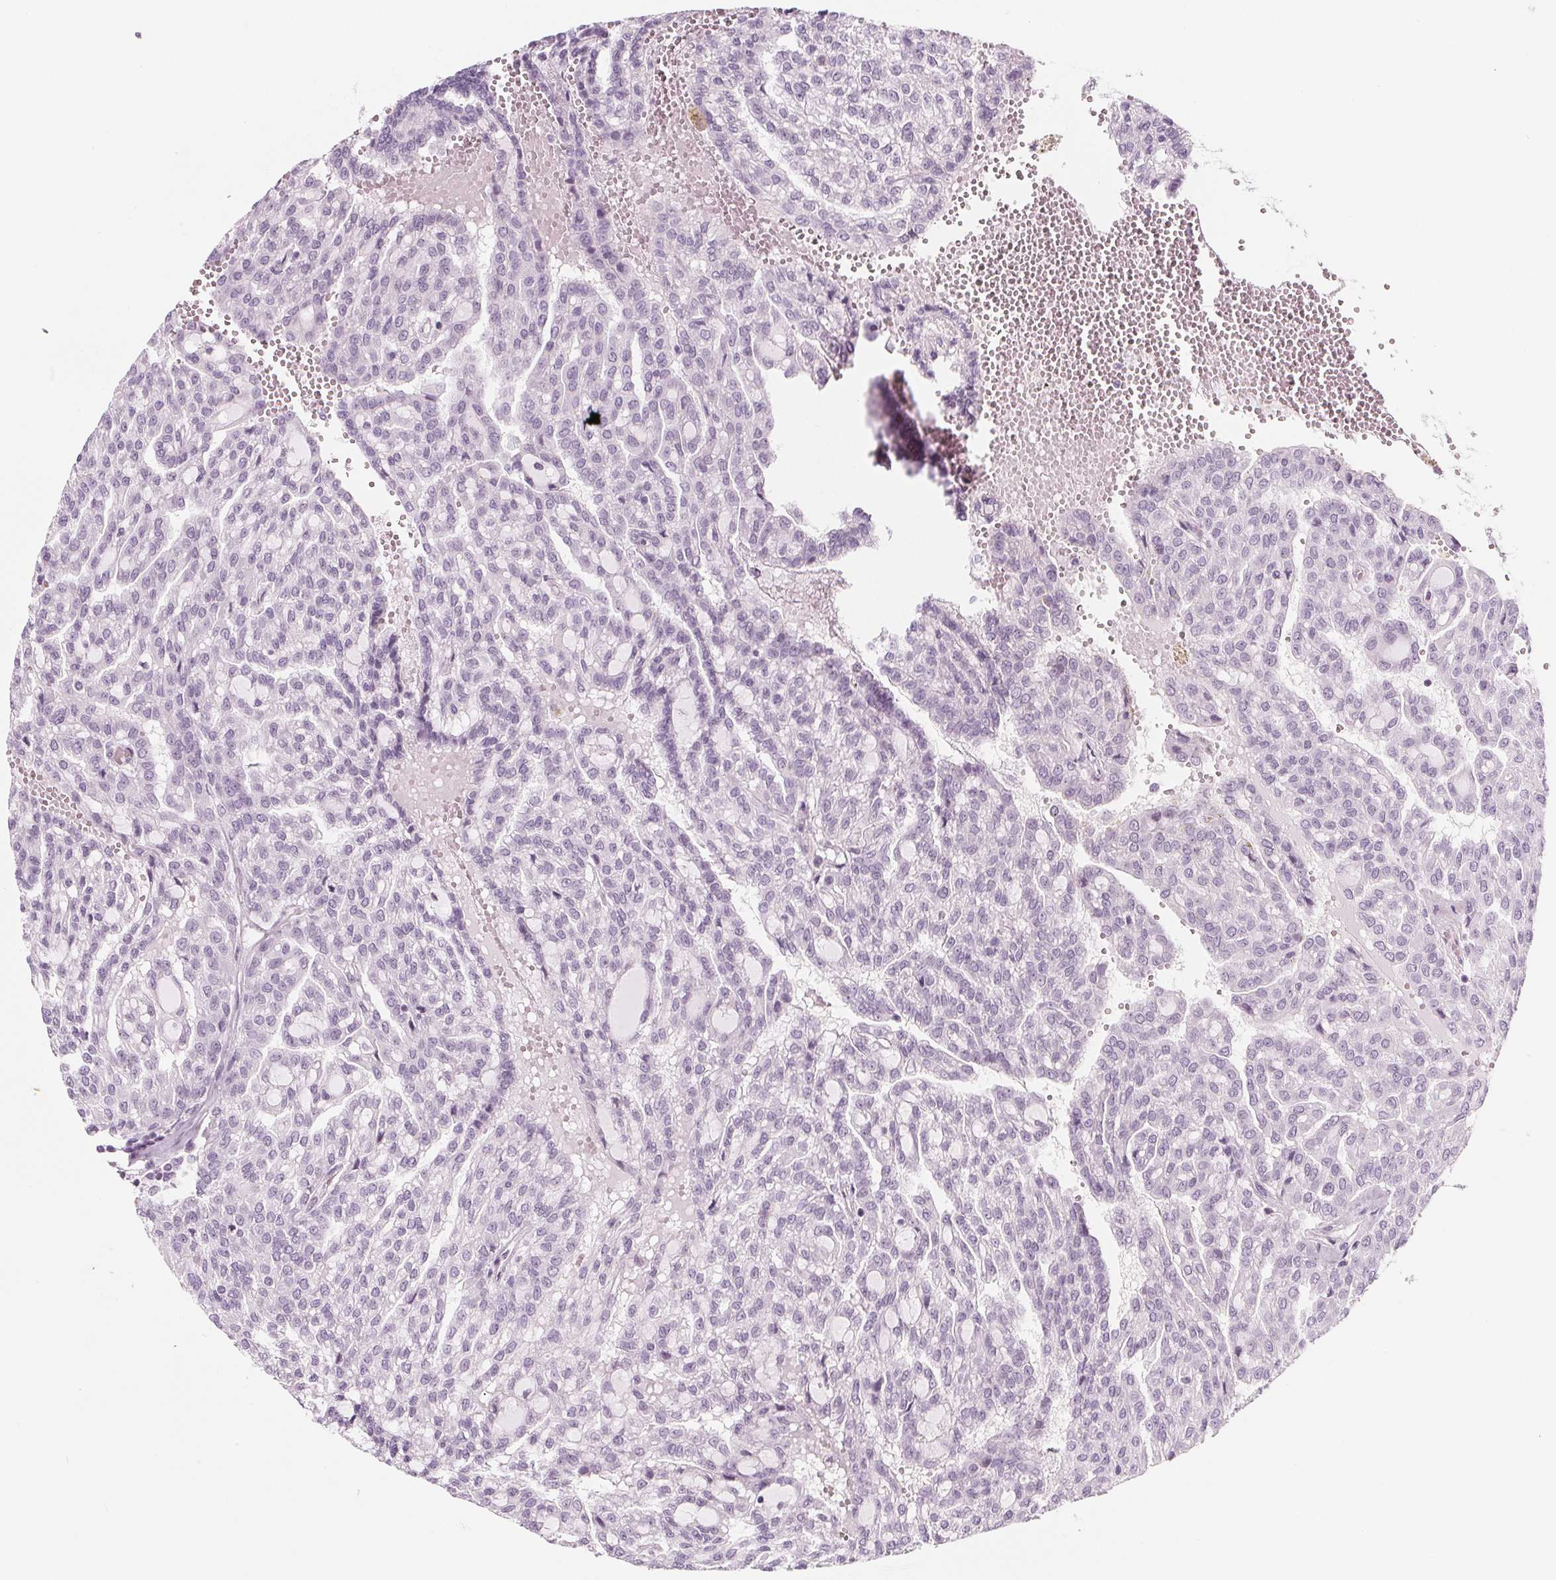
{"staining": {"intensity": "negative", "quantity": "none", "location": "none"}, "tissue": "renal cancer", "cell_type": "Tumor cells", "image_type": "cancer", "snomed": [{"axis": "morphology", "description": "Adenocarcinoma, NOS"}, {"axis": "topography", "description": "Kidney"}], "caption": "The histopathology image displays no significant staining in tumor cells of renal cancer (adenocarcinoma). (Immunohistochemistry (ihc), brightfield microscopy, high magnification).", "gene": "IL17C", "patient": {"sex": "male", "age": 63}}